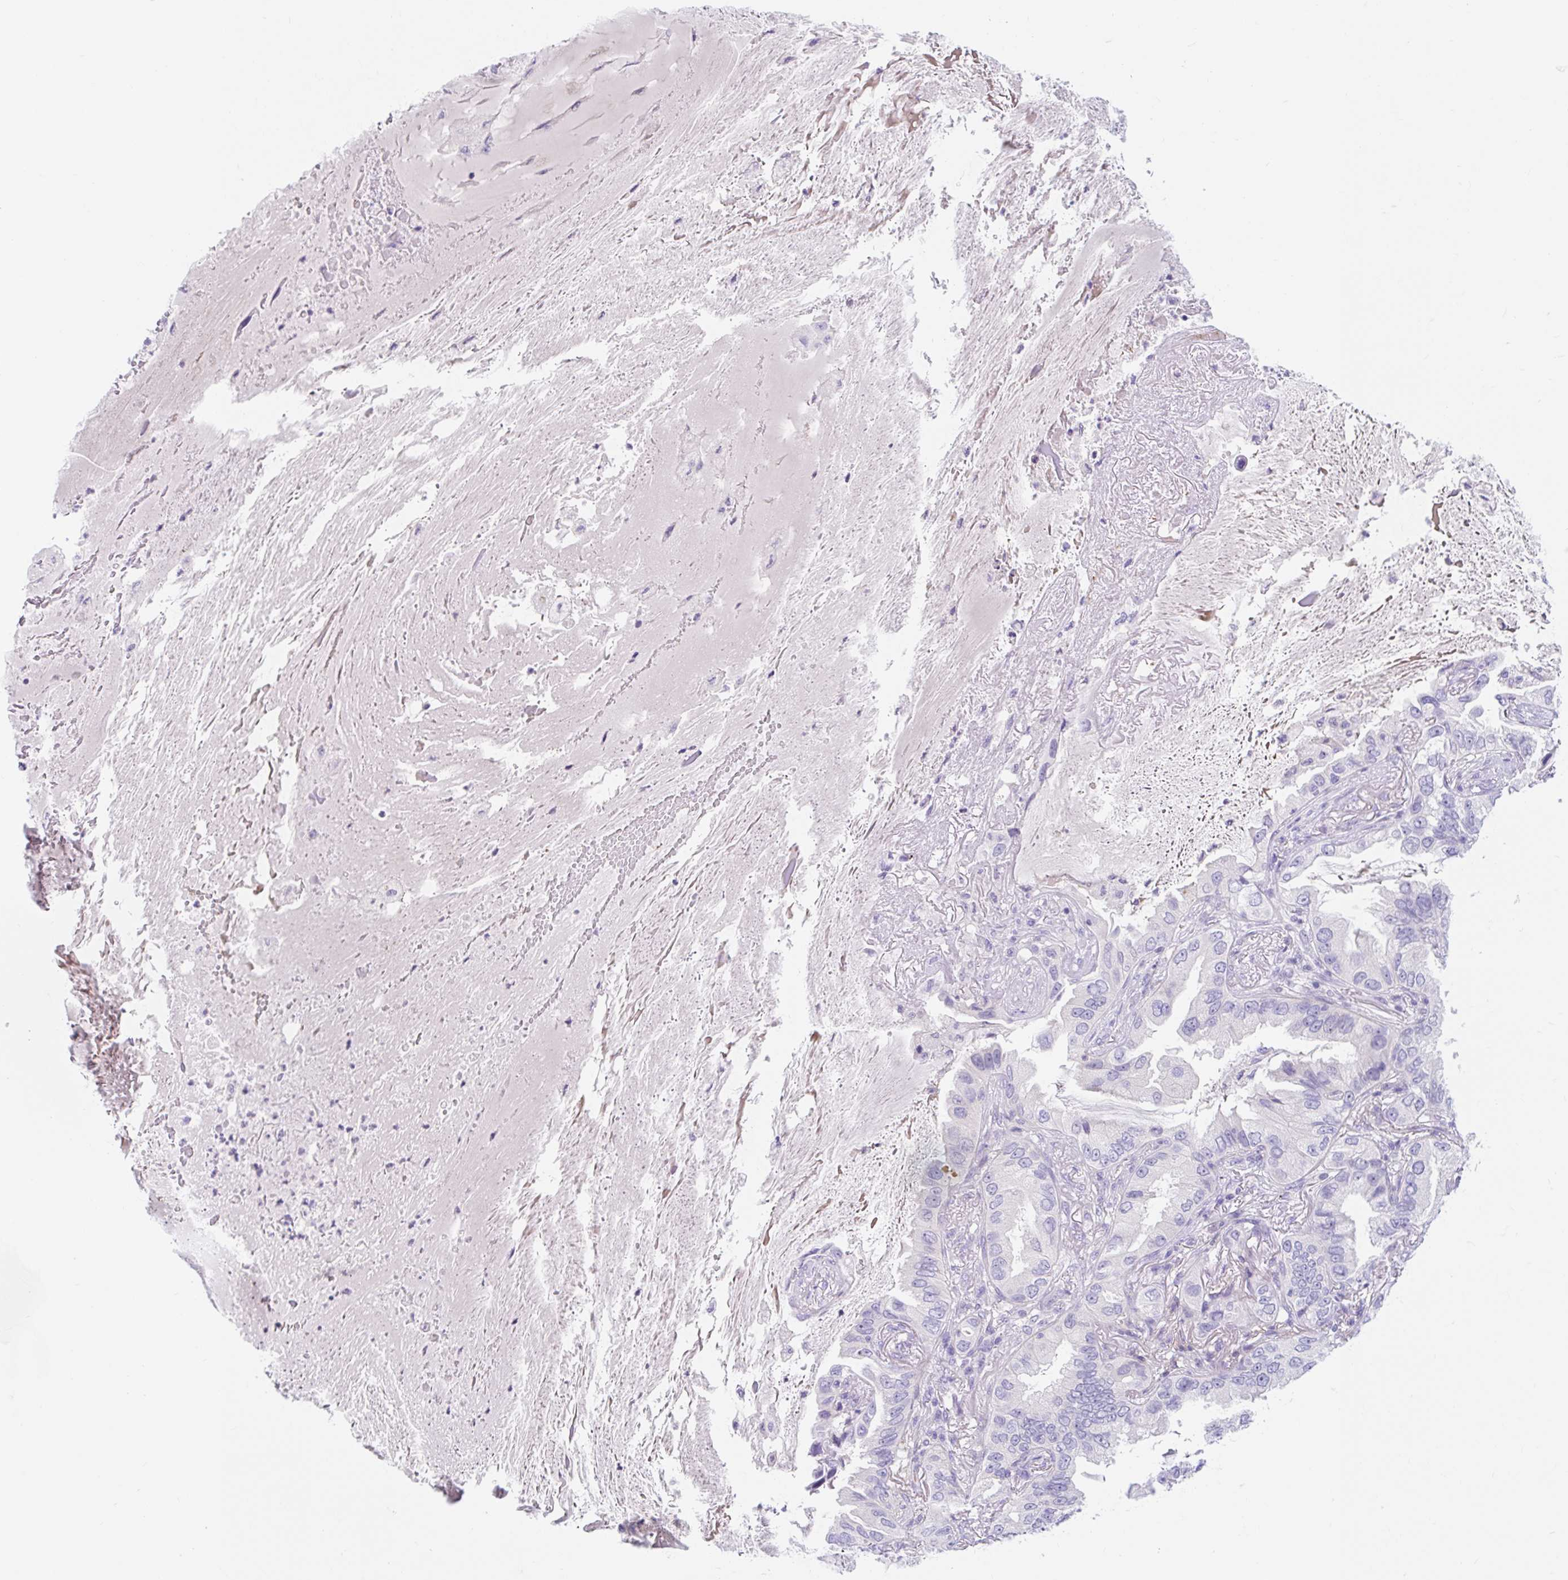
{"staining": {"intensity": "negative", "quantity": "none", "location": "none"}, "tissue": "lung cancer", "cell_type": "Tumor cells", "image_type": "cancer", "snomed": [{"axis": "morphology", "description": "Adenocarcinoma, NOS"}, {"axis": "topography", "description": "Lung"}], "caption": "Immunohistochemistry image of neoplastic tissue: human lung adenocarcinoma stained with DAB (3,3'-diaminobenzidine) demonstrates no significant protein staining in tumor cells.", "gene": "SLC28A1", "patient": {"sex": "female", "age": 69}}